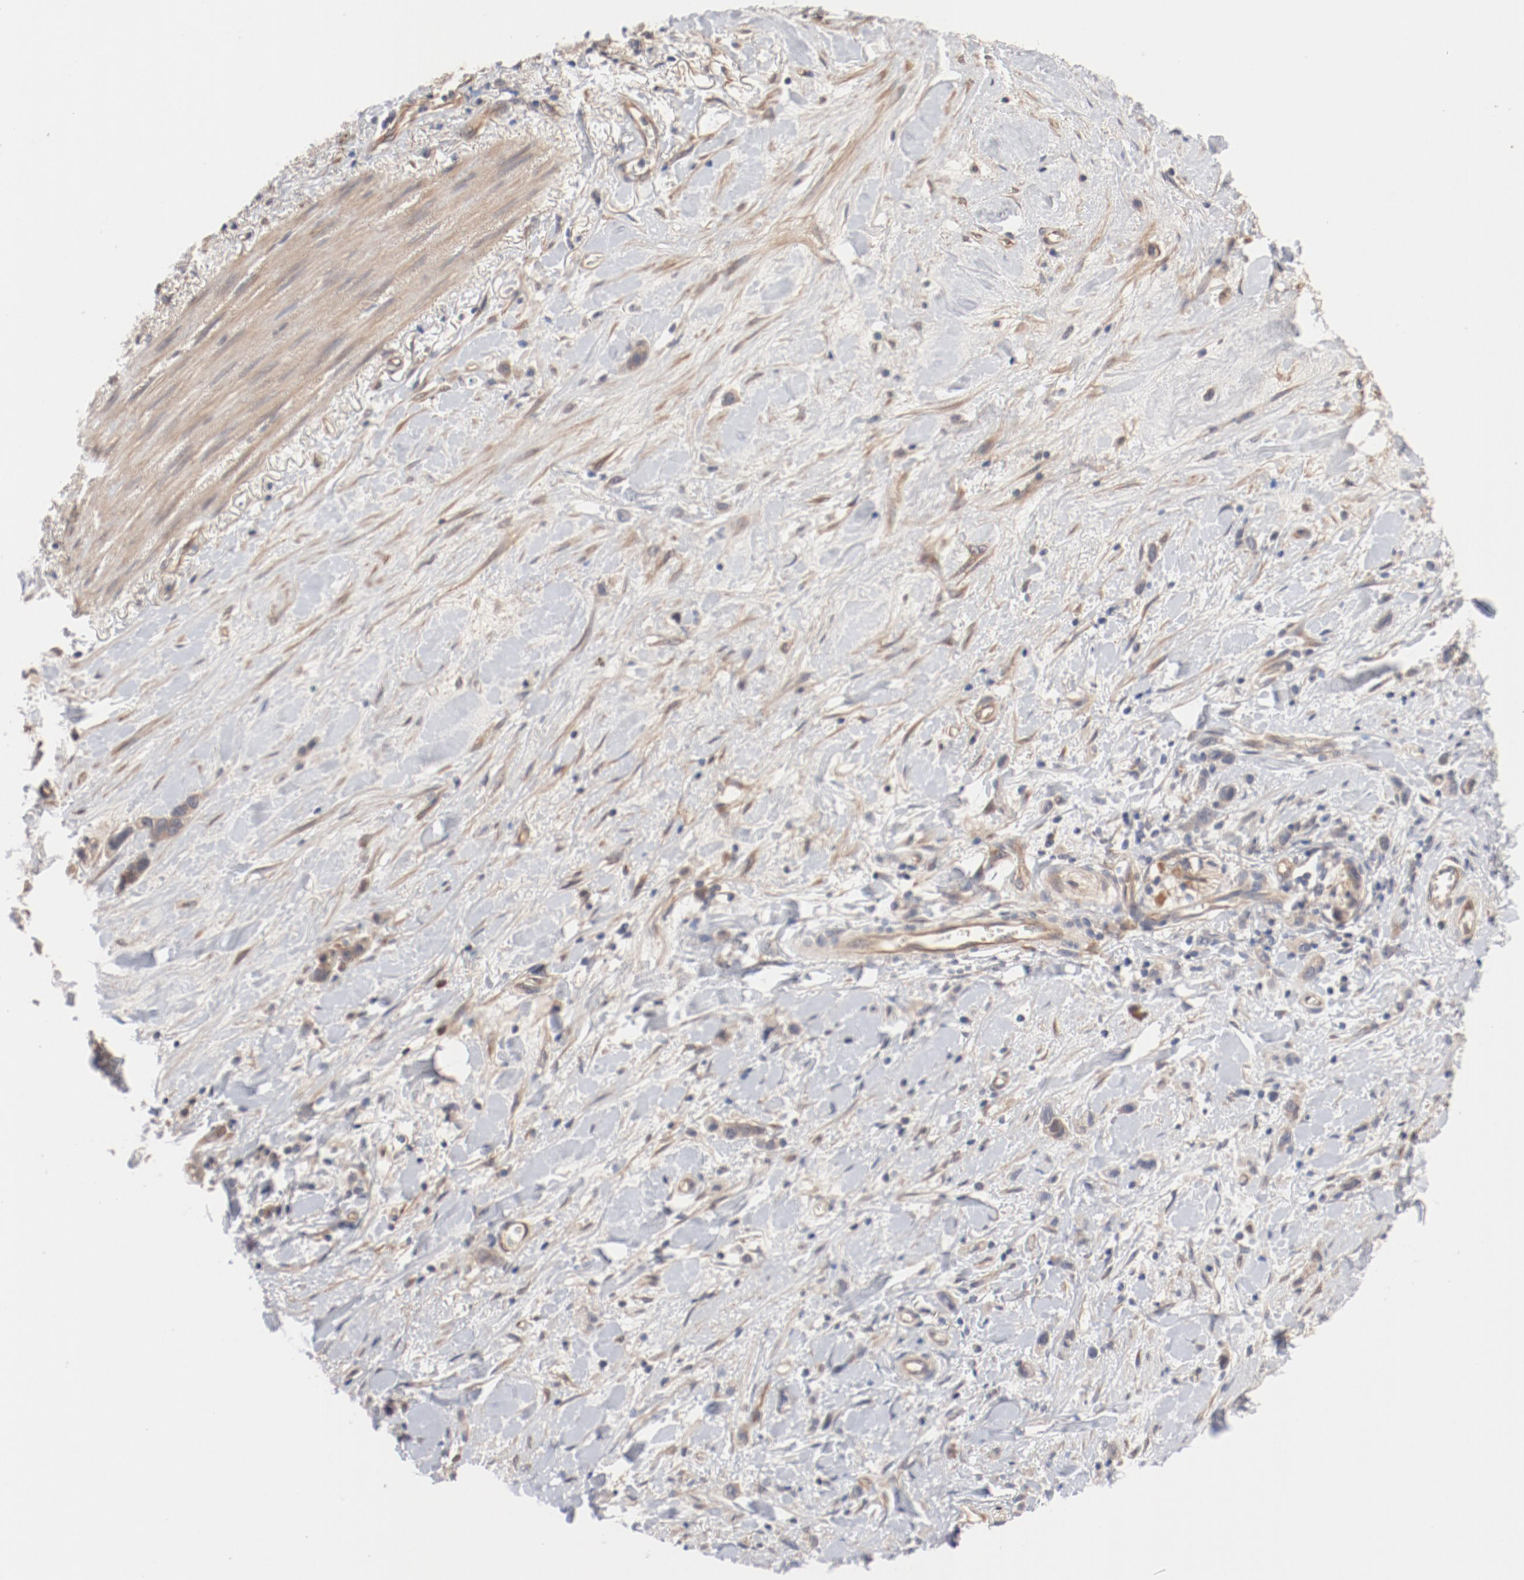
{"staining": {"intensity": "negative", "quantity": "none", "location": "none"}, "tissue": "stomach cancer", "cell_type": "Tumor cells", "image_type": "cancer", "snomed": [{"axis": "morphology", "description": "Normal tissue, NOS"}, {"axis": "morphology", "description": "Adenocarcinoma, NOS"}, {"axis": "morphology", "description": "Adenocarcinoma, High grade"}, {"axis": "topography", "description": "Stomach, upper"}, {"axis": "topography", "description": "Stomach"}], "caption": "Immunohistochemistry (IHC) histopathology image of neoplastic tissue: stomach cancer stained with DAB (3,3'-diaminobenzidine) displays no significant protein positivity in tumor cells.", "gene": "PITPNM2", "patient": {"sex": "female", "age": 65}}